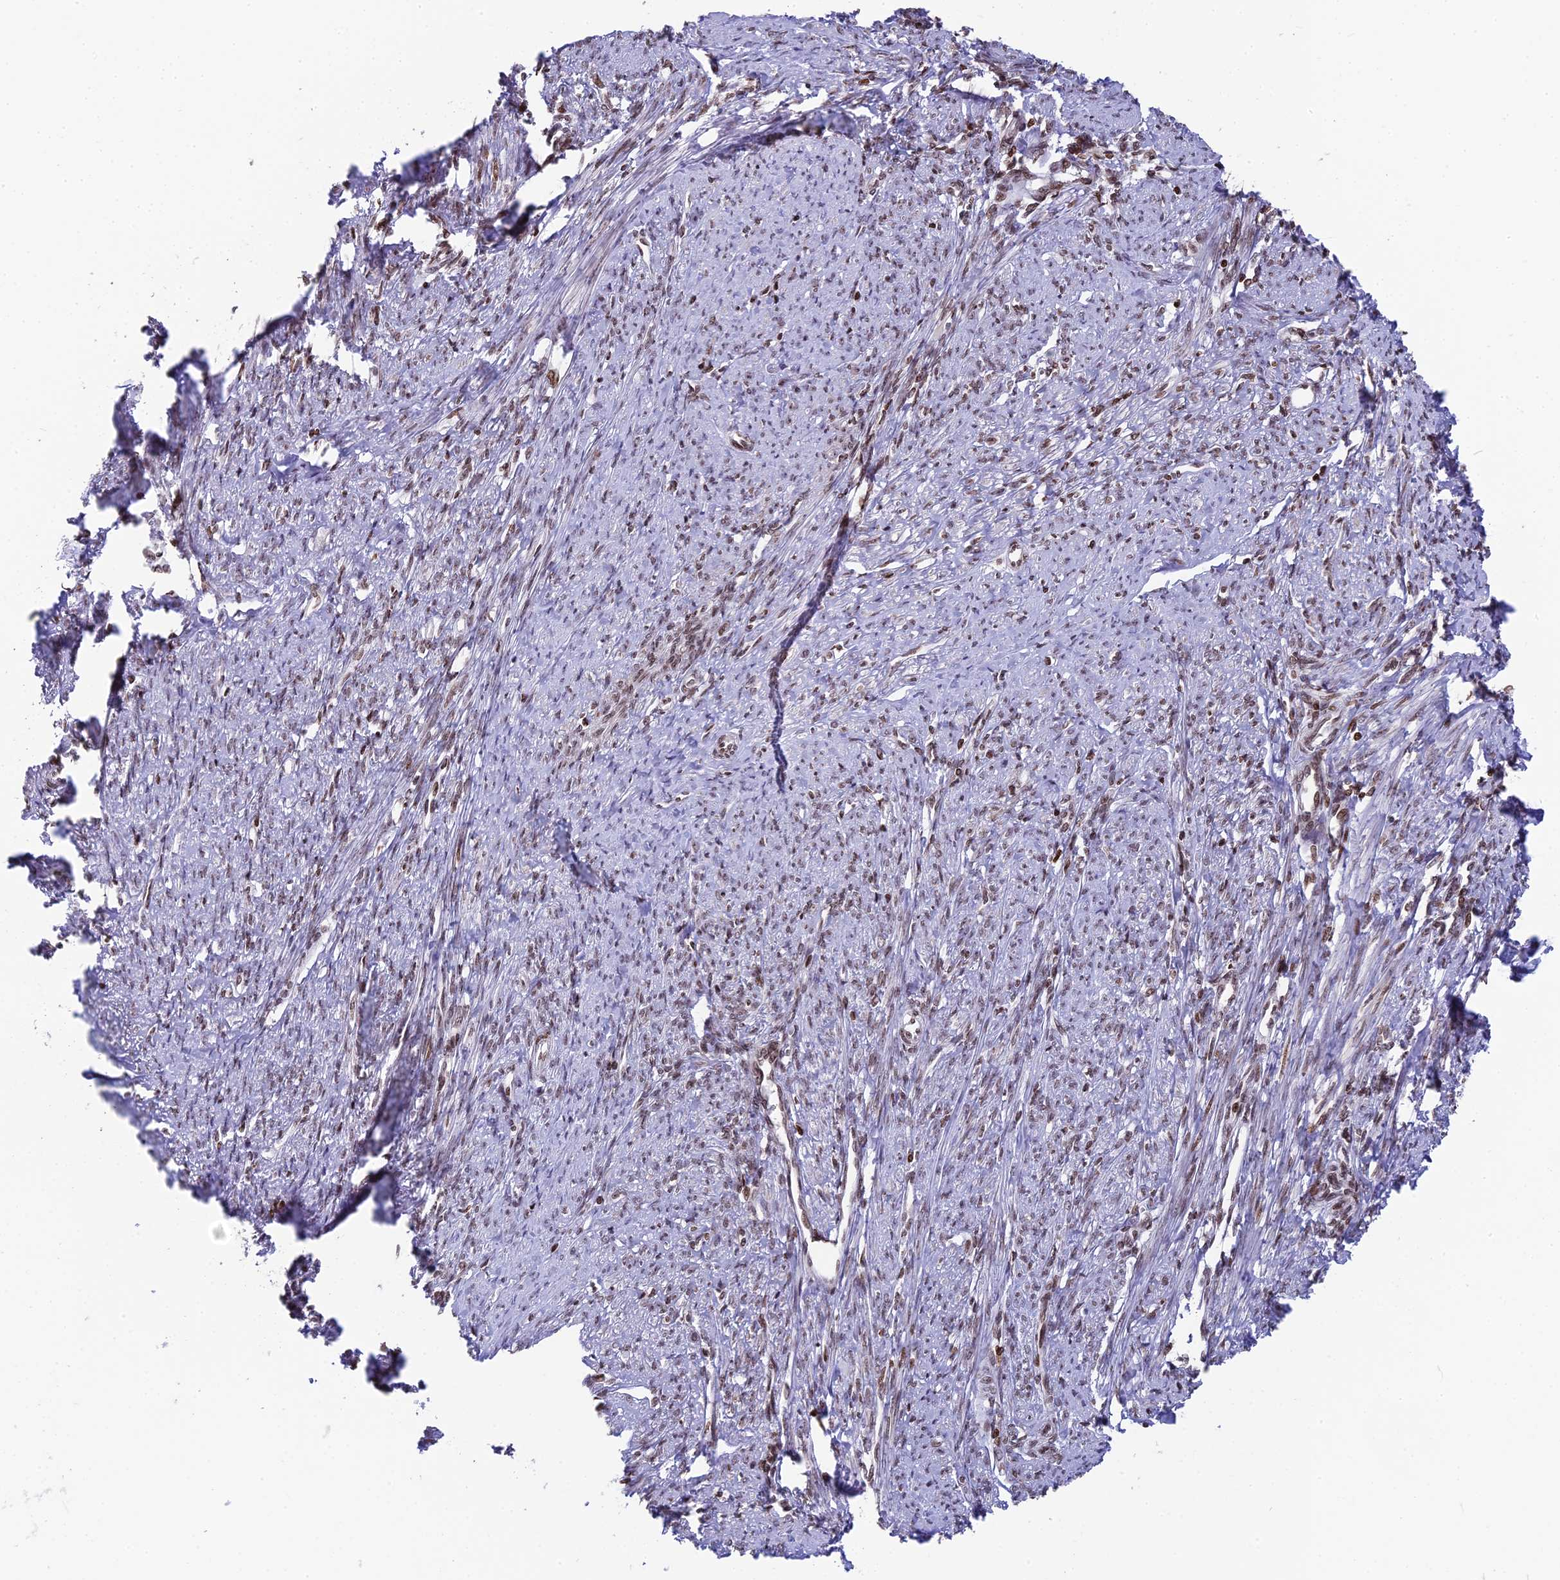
{"staining": {"intensity": "moderate", "quantity": ">75%", "location": "nuclear"}, "tissue": "smooth muscle", "cell_type": "Smooth muscle cells", "image_type": "normal", "snomed": [{"axis": "morphology", "description": "Normal tissue, NOS"}, {"axis": "topography", "description": "Smooth muscle"}, {"axis": "topography", "description": "Uterus"}], "caption": "Human smooth muscle stained for a protein (brown) shows moderate nuclear positive positivity in approximately >75% of smooth muscle cells.", "gene": "TET2", "patient": {"sex": "female", "age": 59}}